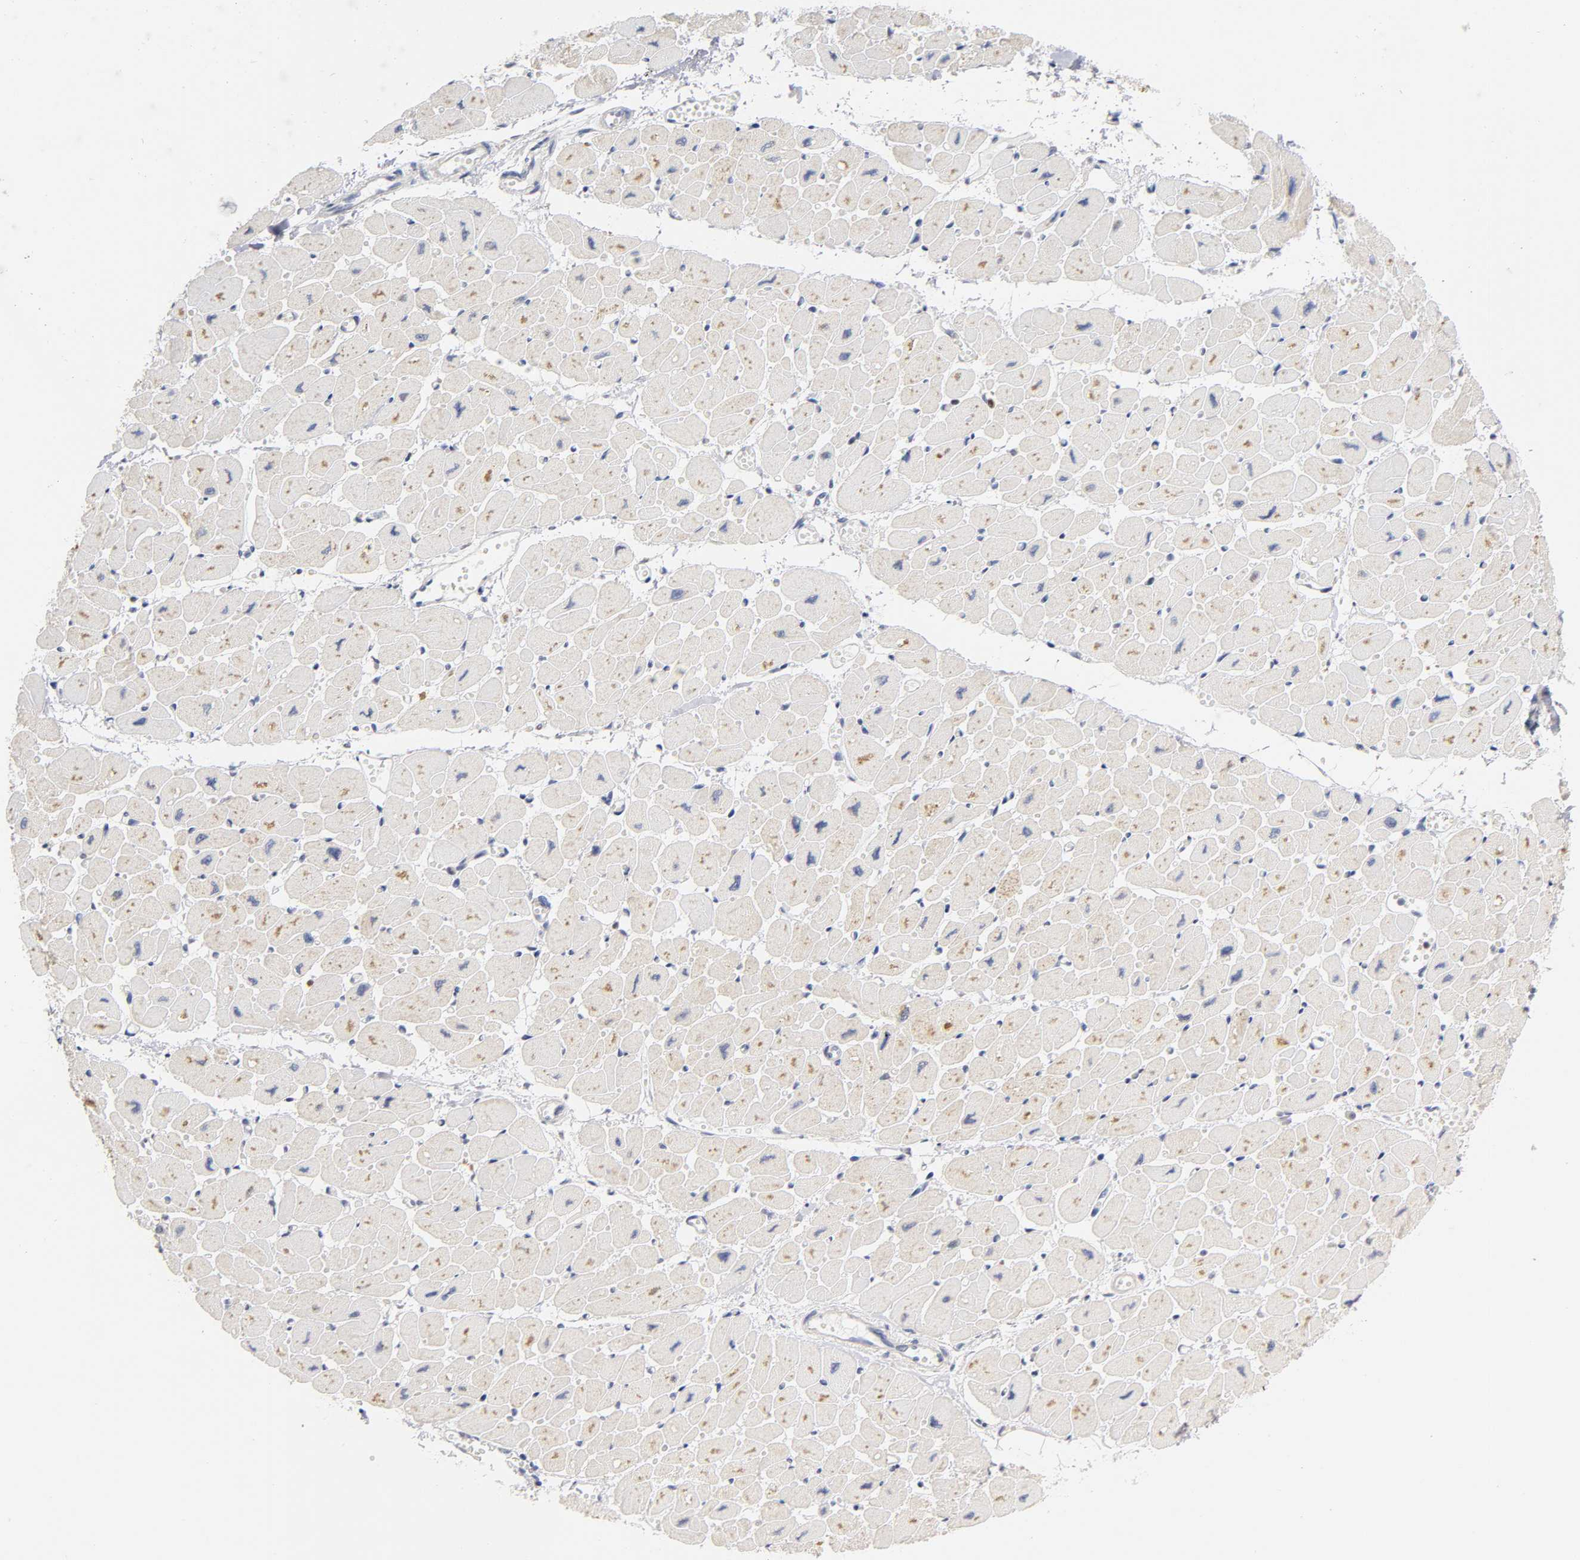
{"staining": {"intensity": "weak", "quantity": "25%-75%", "location": "cytoplasmic/membranous"}, "tissue": "heart muscle", "cell_type": "Cardiomyocytes", "image_type": "normal", "snomed": [{"axis": "morphology", "description": "Normal tissue, NOS"}, {"axis": "topography", "description": "Heart"}], "caption": "DAB immunohistochemical staining of unremarkable human heart muscle displays weak cytoplasmic/membranous protein staining in about 25%-75% of cardiomyocytes.", "gene": "RUNX1", "patient": {"sex": "female", "age": 54}}